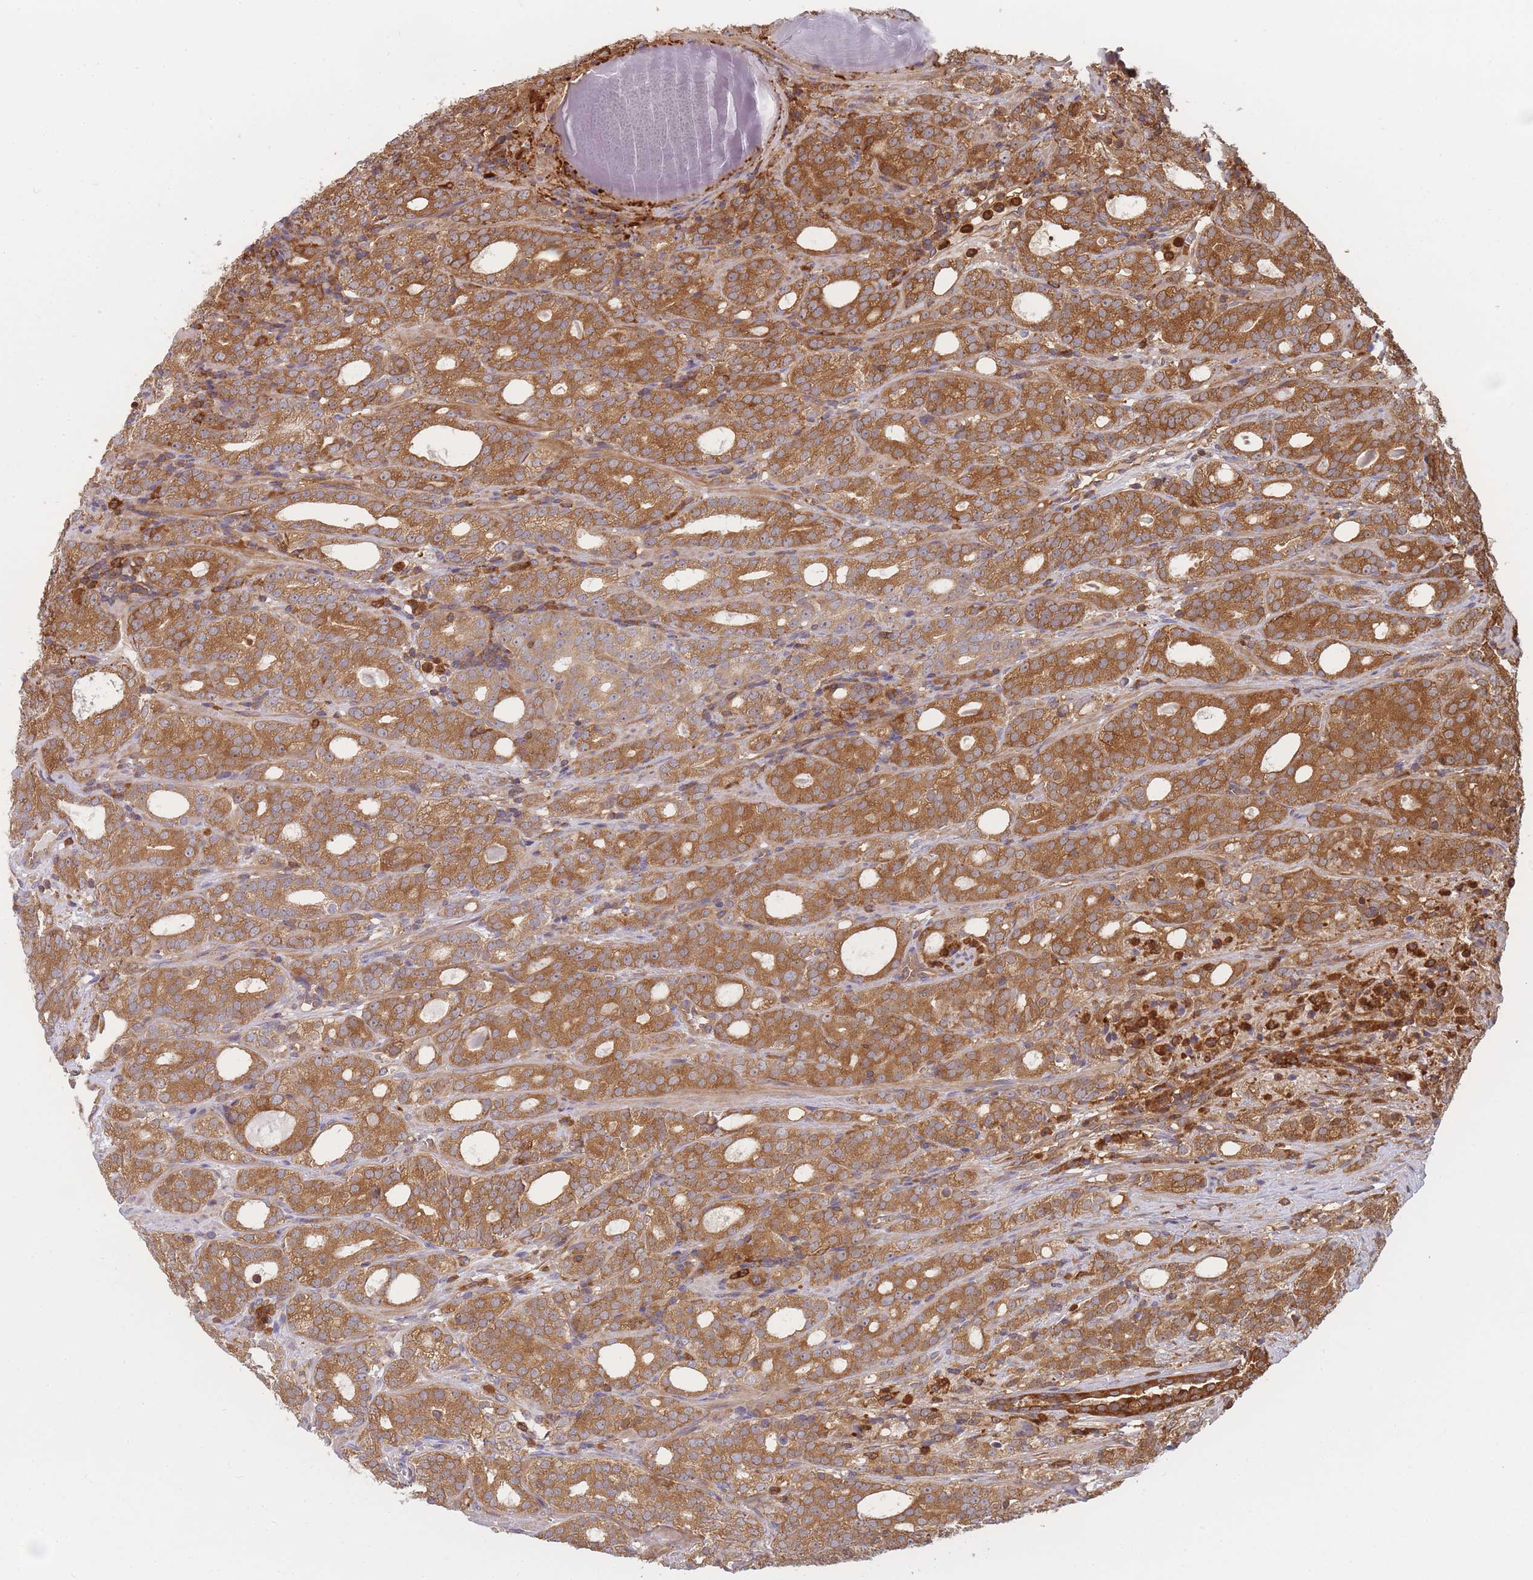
{"staining": {"intensity": "strong", "quantity": ">75%", "location": "cytoplasmic/membranous"}, "tissue": "prostate cancer", "cell_type": "Tumor cells", "image_type": "cancer", "snomed": [{"axis": "morphology", "description": "Adenocarcinoma, High grade"}, {"axis": "topography", "description": "Prostate"}], "caption": "A high amount of strong cytoplasmic/membranous staining is present in approximately >75% of tumor cells in high-grade adenocarcinoma (prostate) tissue.", "gene": "SLC4A9", "patient": {"sex": "male", "age": 64}}